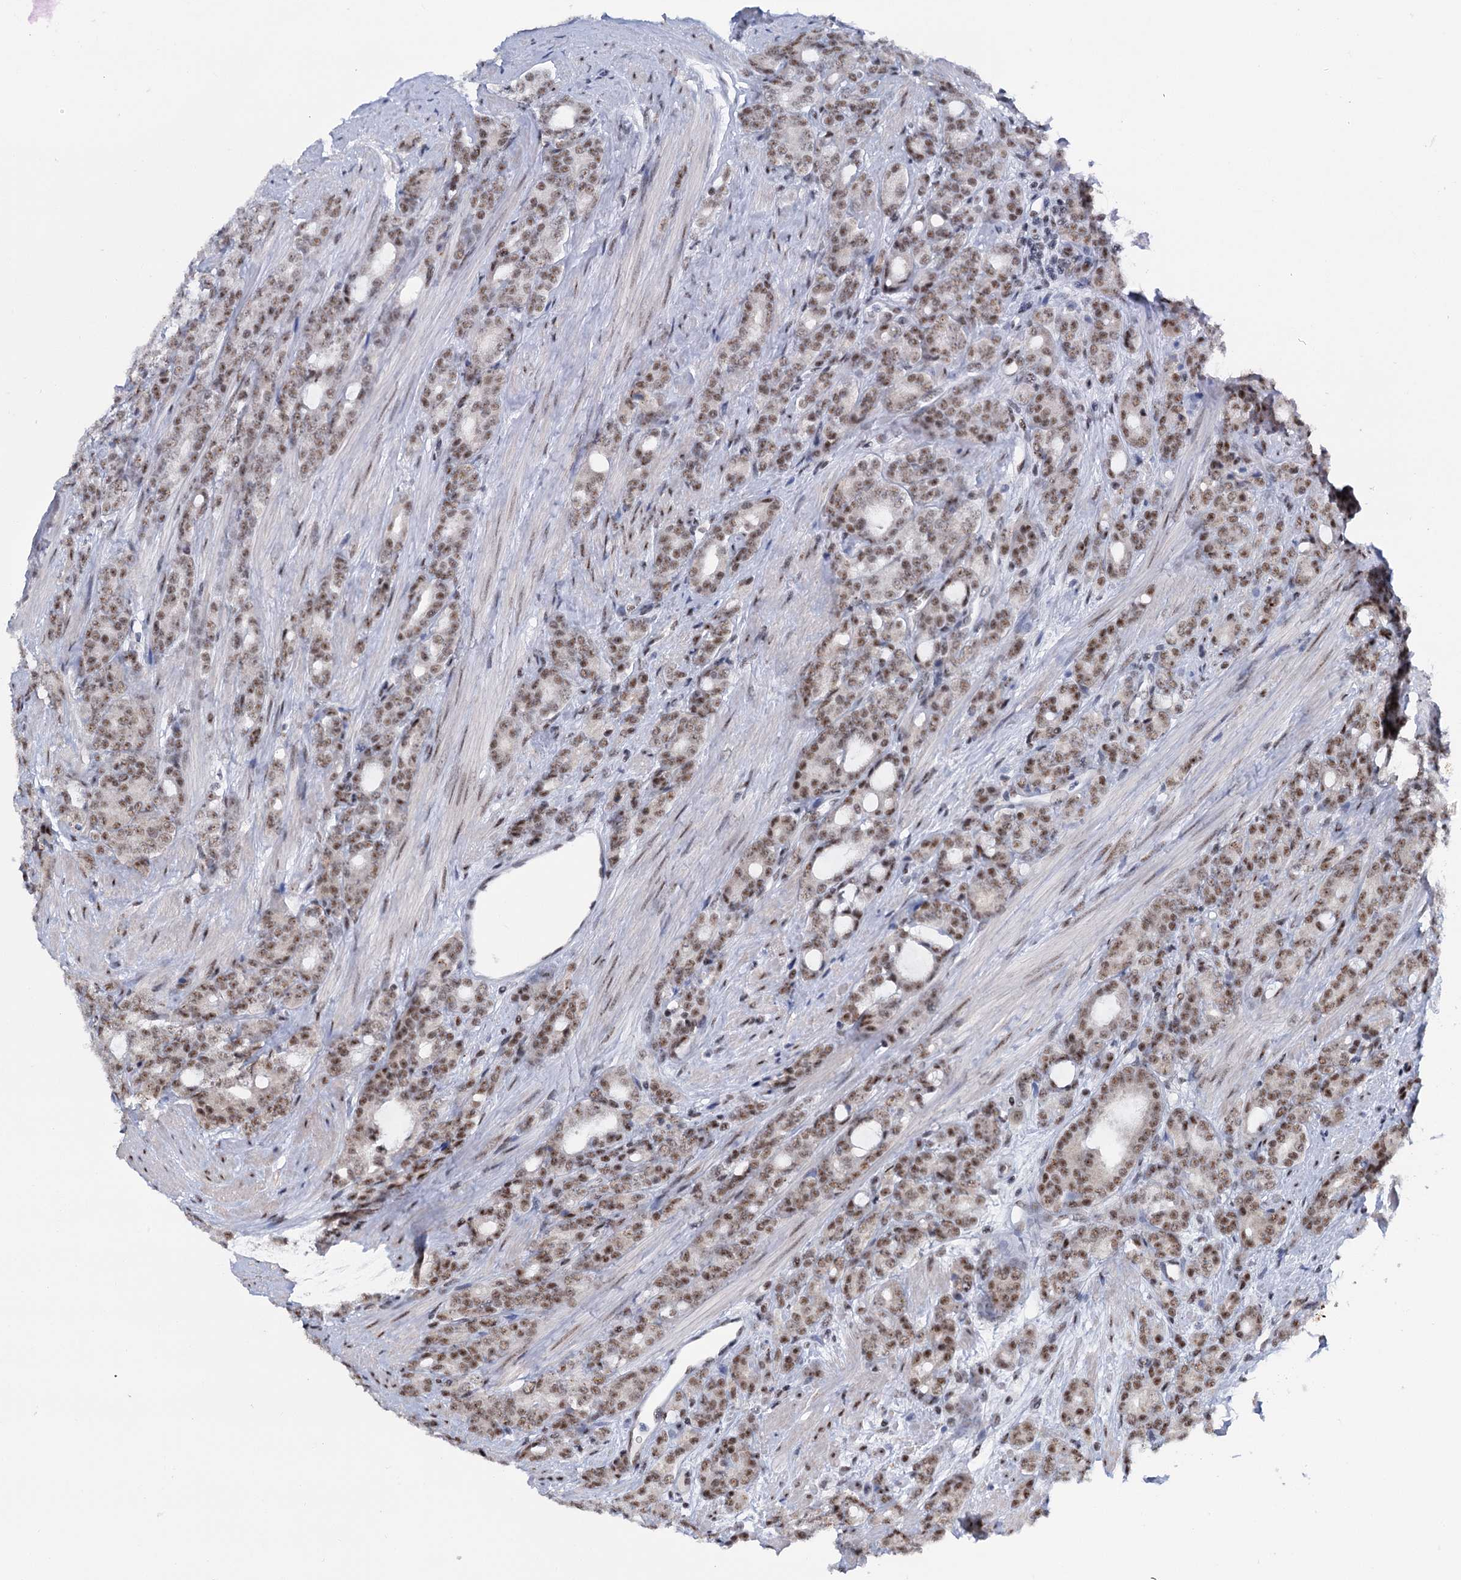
{"staining": {"intensity": "moderate", "quantity": ">75%", "location": "nuclear"}, "tissue": "prostate cancer", "cell_type": "Tumor cells", "image_type": "cancer", "snomed": [{"axis": "morphology", "description": "Adenocarcinoma, High grade"}, {"axis": "topography", "description": "Prostate"}], "caption": "Protein staining demonstrates moderate nuclear staining in about >75% of tumor cells in prostate cancer. The staining was performed using DAB, with brown indicating positive protein expression. Nuclei are stained blue with hematoxylin.", "gene": "SREK1", "patient": {"sex": "male", "age": 62}}